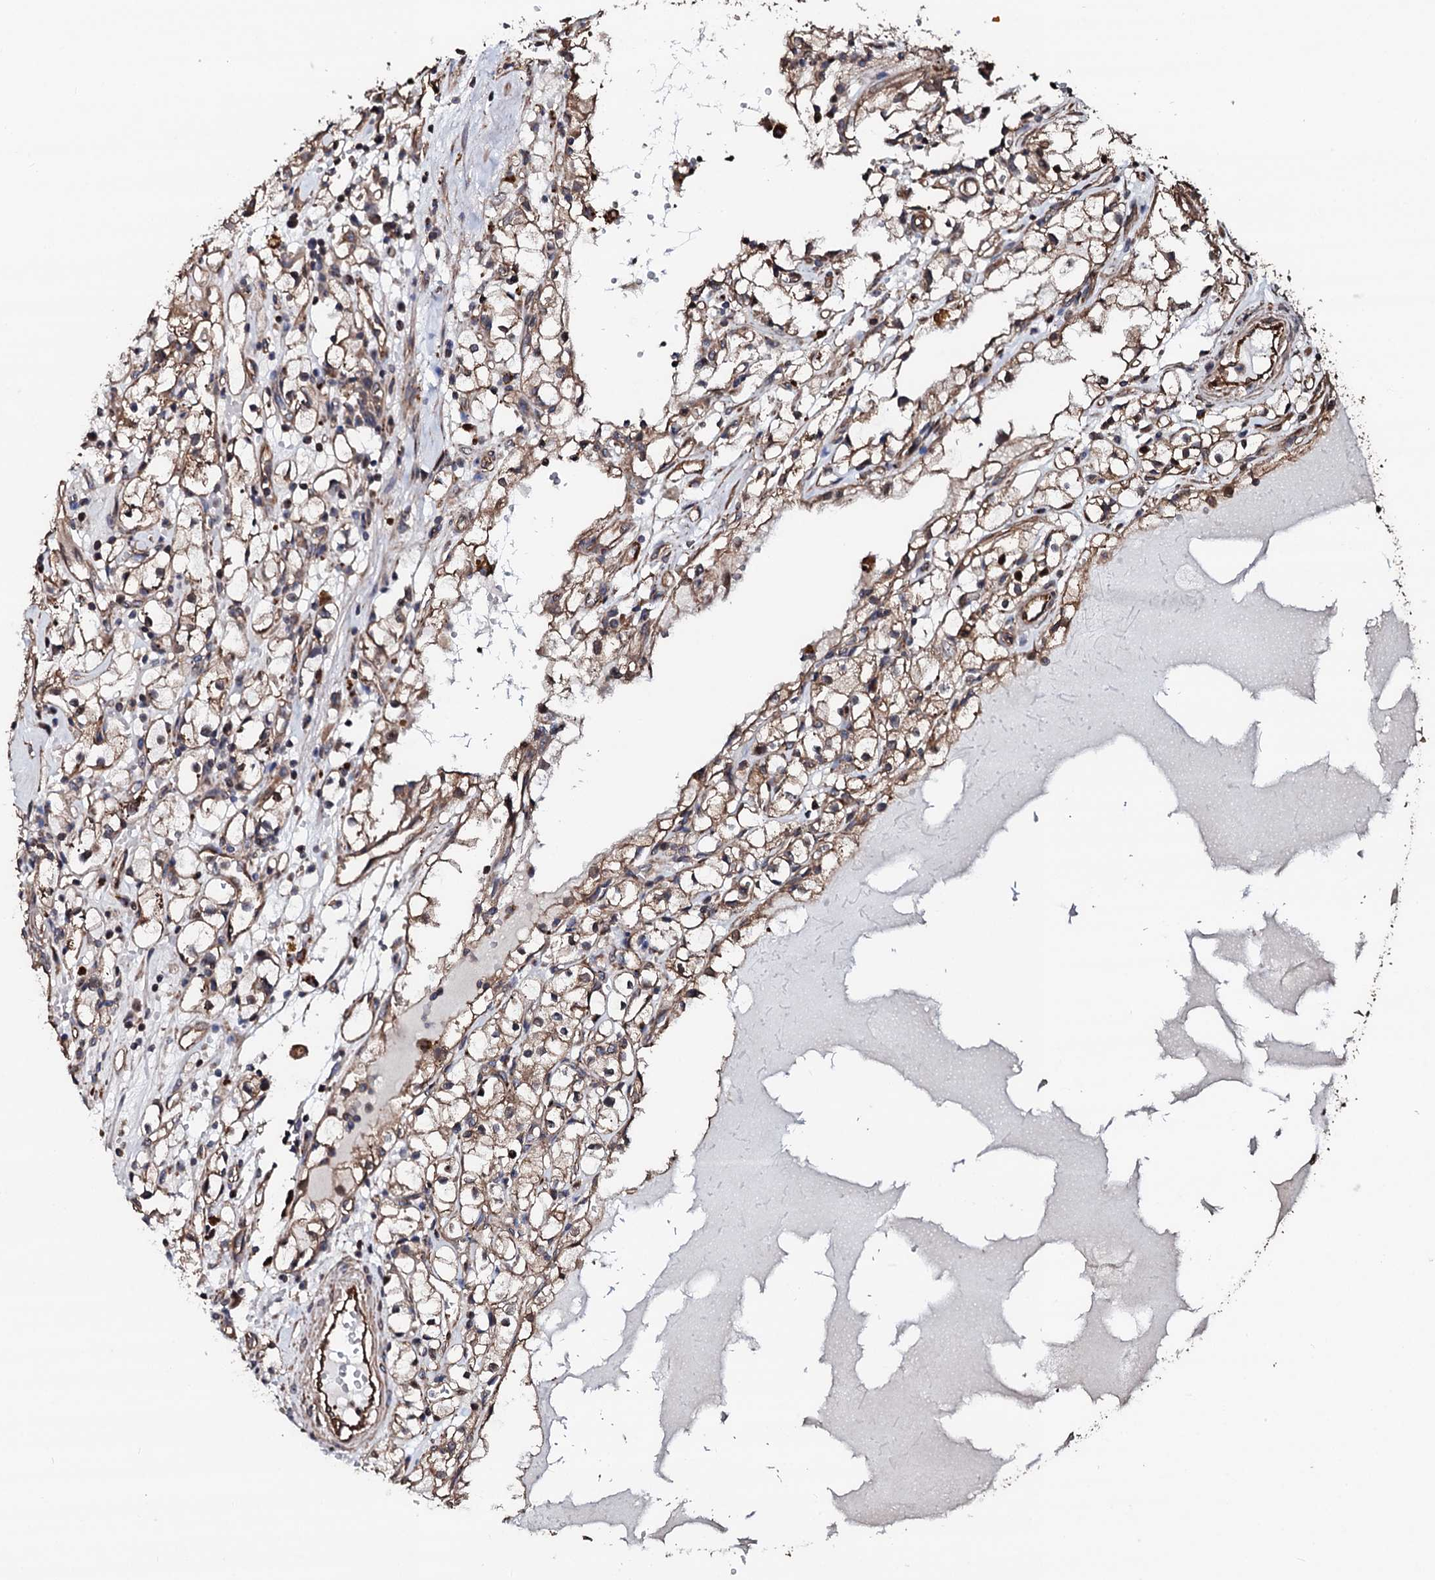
{"staining": {"intensity": "weak", "quantity": "25%-75%", "location": "cytoplasmic/membranous"}, "tissue": "renal cancer", "cell_type": "Tumor cells", "image_type": "cancer", "snomed": [{"axis": "morphology", "description": "Adenocarcinoma, NOS"}, {"axis": "topography", "description": "Kidney"}], "caption": "Renal cancer (adenocarcinoma) stained for a protein displays weak cytoplasmic/membranous positivity in tumor cells. Using DAB (3,3'-diaminobenzidine) (brown) and hematoxylin (blue) stains, captured at high magnification using brightfield microscopy.", "gene": "CKAP5", "patient": {"sex": "male", "age": 56}}